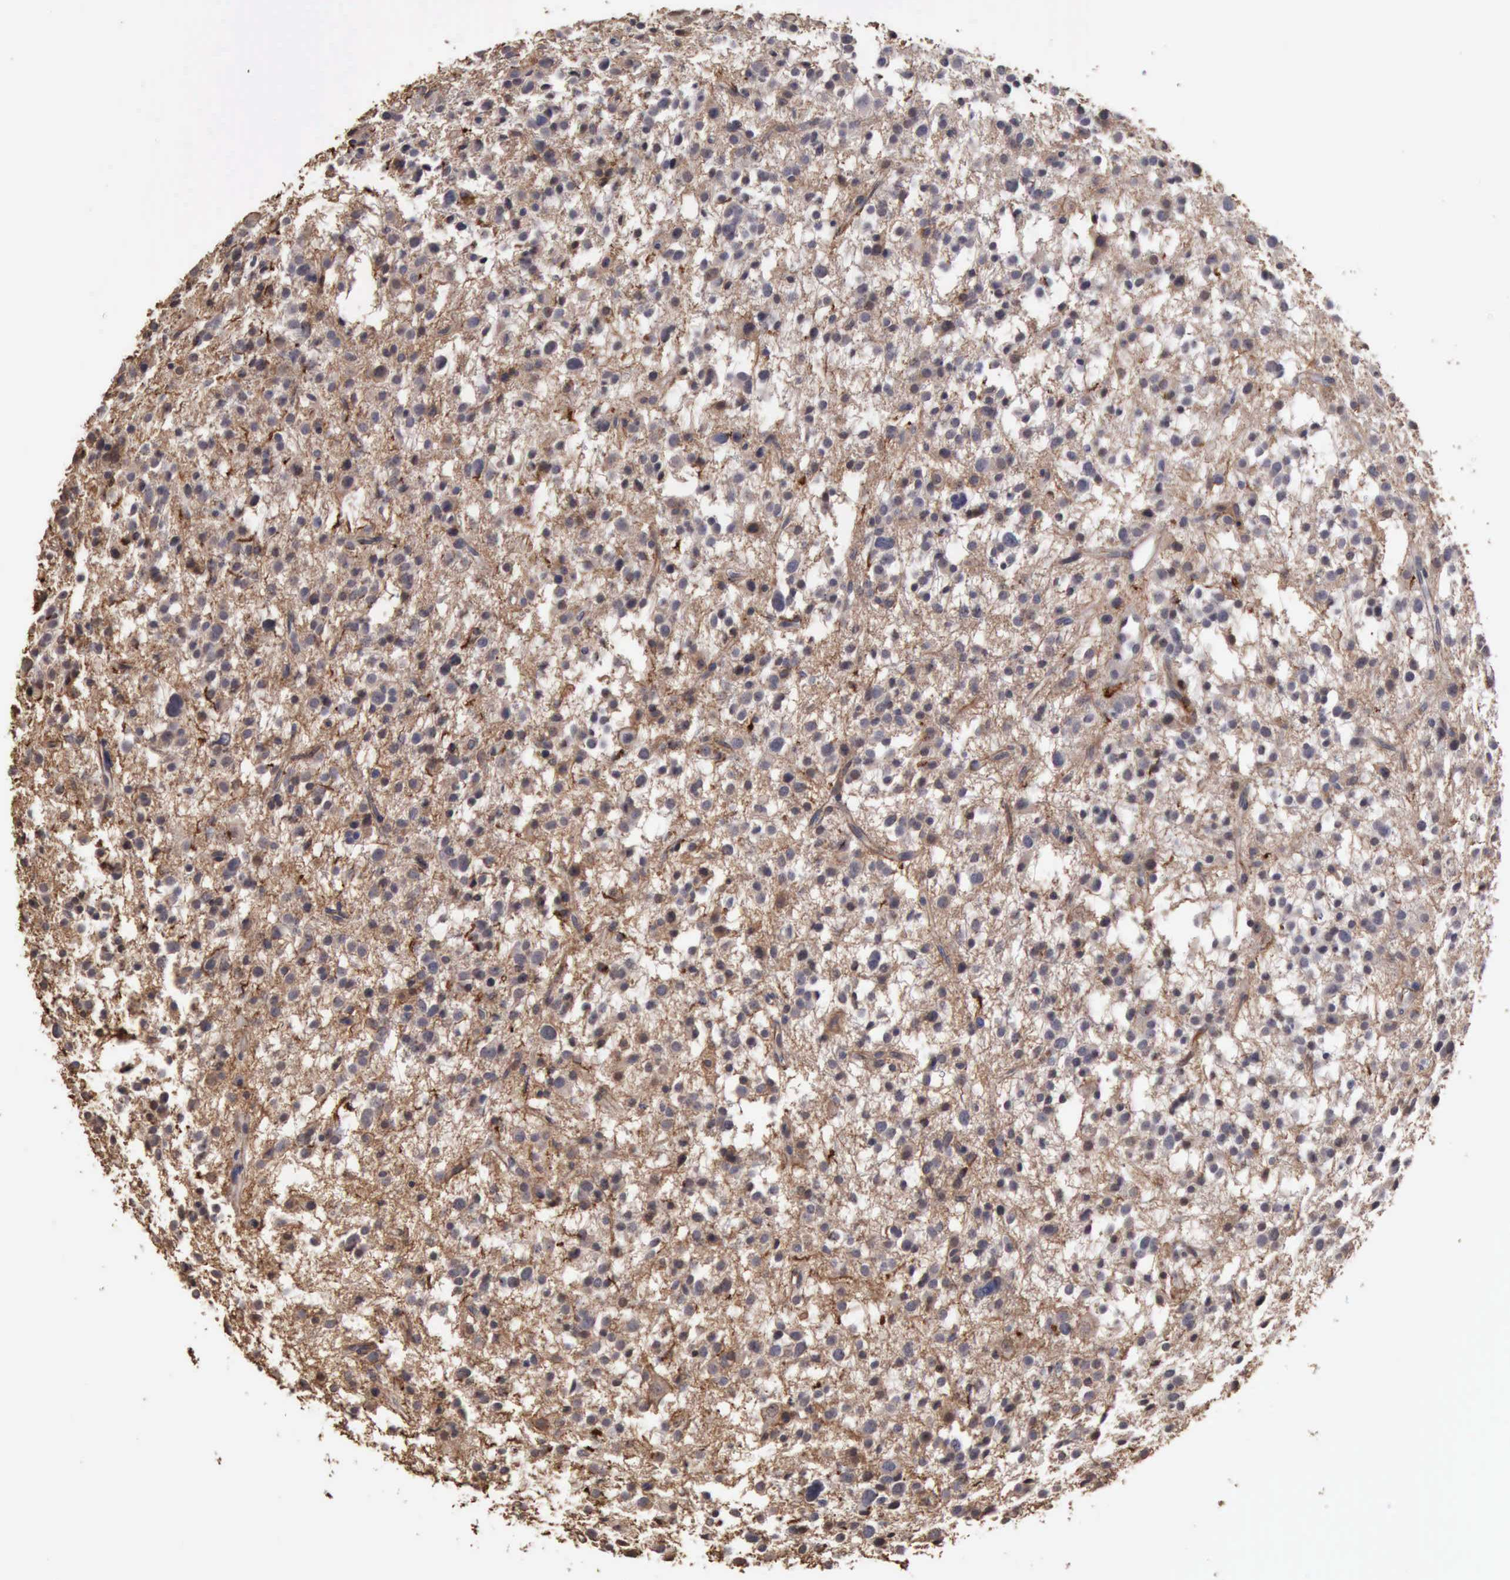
{"staining": {"intensity": "weak", "quantity": "<25%", "location": "cytoplasmic/membranous"}, "tissue": "glioma", "cell_type": "Tumor cells", "image_type": "cancer", "snomed": [{"axis": "morphology", "description": "Glioma, malignant, Low grade"}, {"axis": "topography", "description": "Brain"}], "caption": "Image shows no protein staining in tumor cells of low-grade glioma (malignant) tissue.", "gene": "GPR101", "patient": {"sex": "female", "age": 36}}